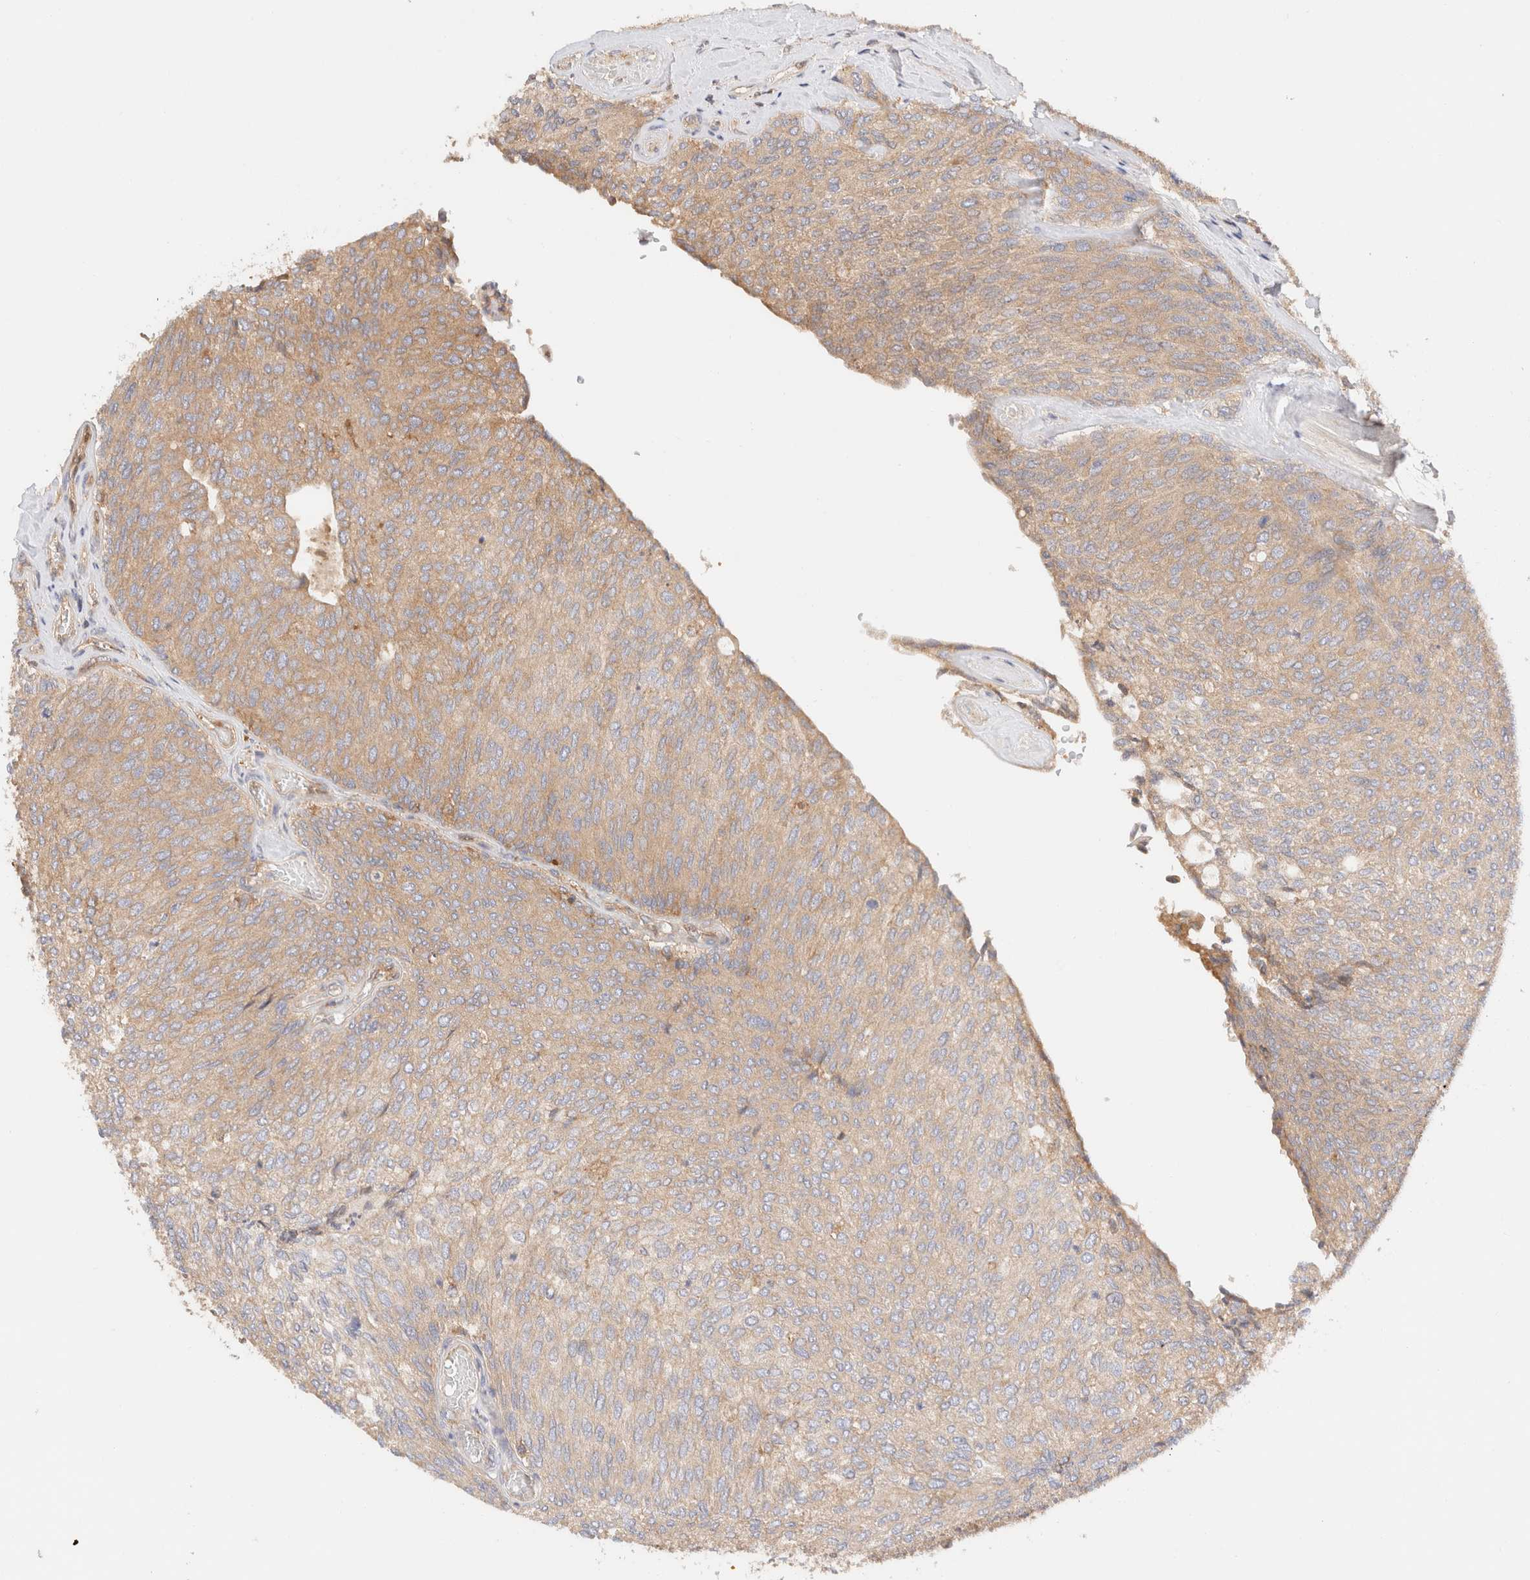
{"staining": {"intensity": "moderate", "quantity": ">75%", "location": "cytoplasmic/membranous"}, "tissue": "urothelial cancer", "cell_type": "Tumor cells", "image_type": "cancer", "snomed": [{"axis": "morphology", "description": "Urothelial carcinoma, Low grade"}, {"axis": "topography", "description": "Urinary bladder"}], "caption": "The photomicrograph reveals a brown stain indicating the presence of a protein in the cytoplasmic/membranous of tumor cells in low-grade urothelial carcinoma.", "gene": "RABEP1", "patient": {"sex": "female", "age": 79}}